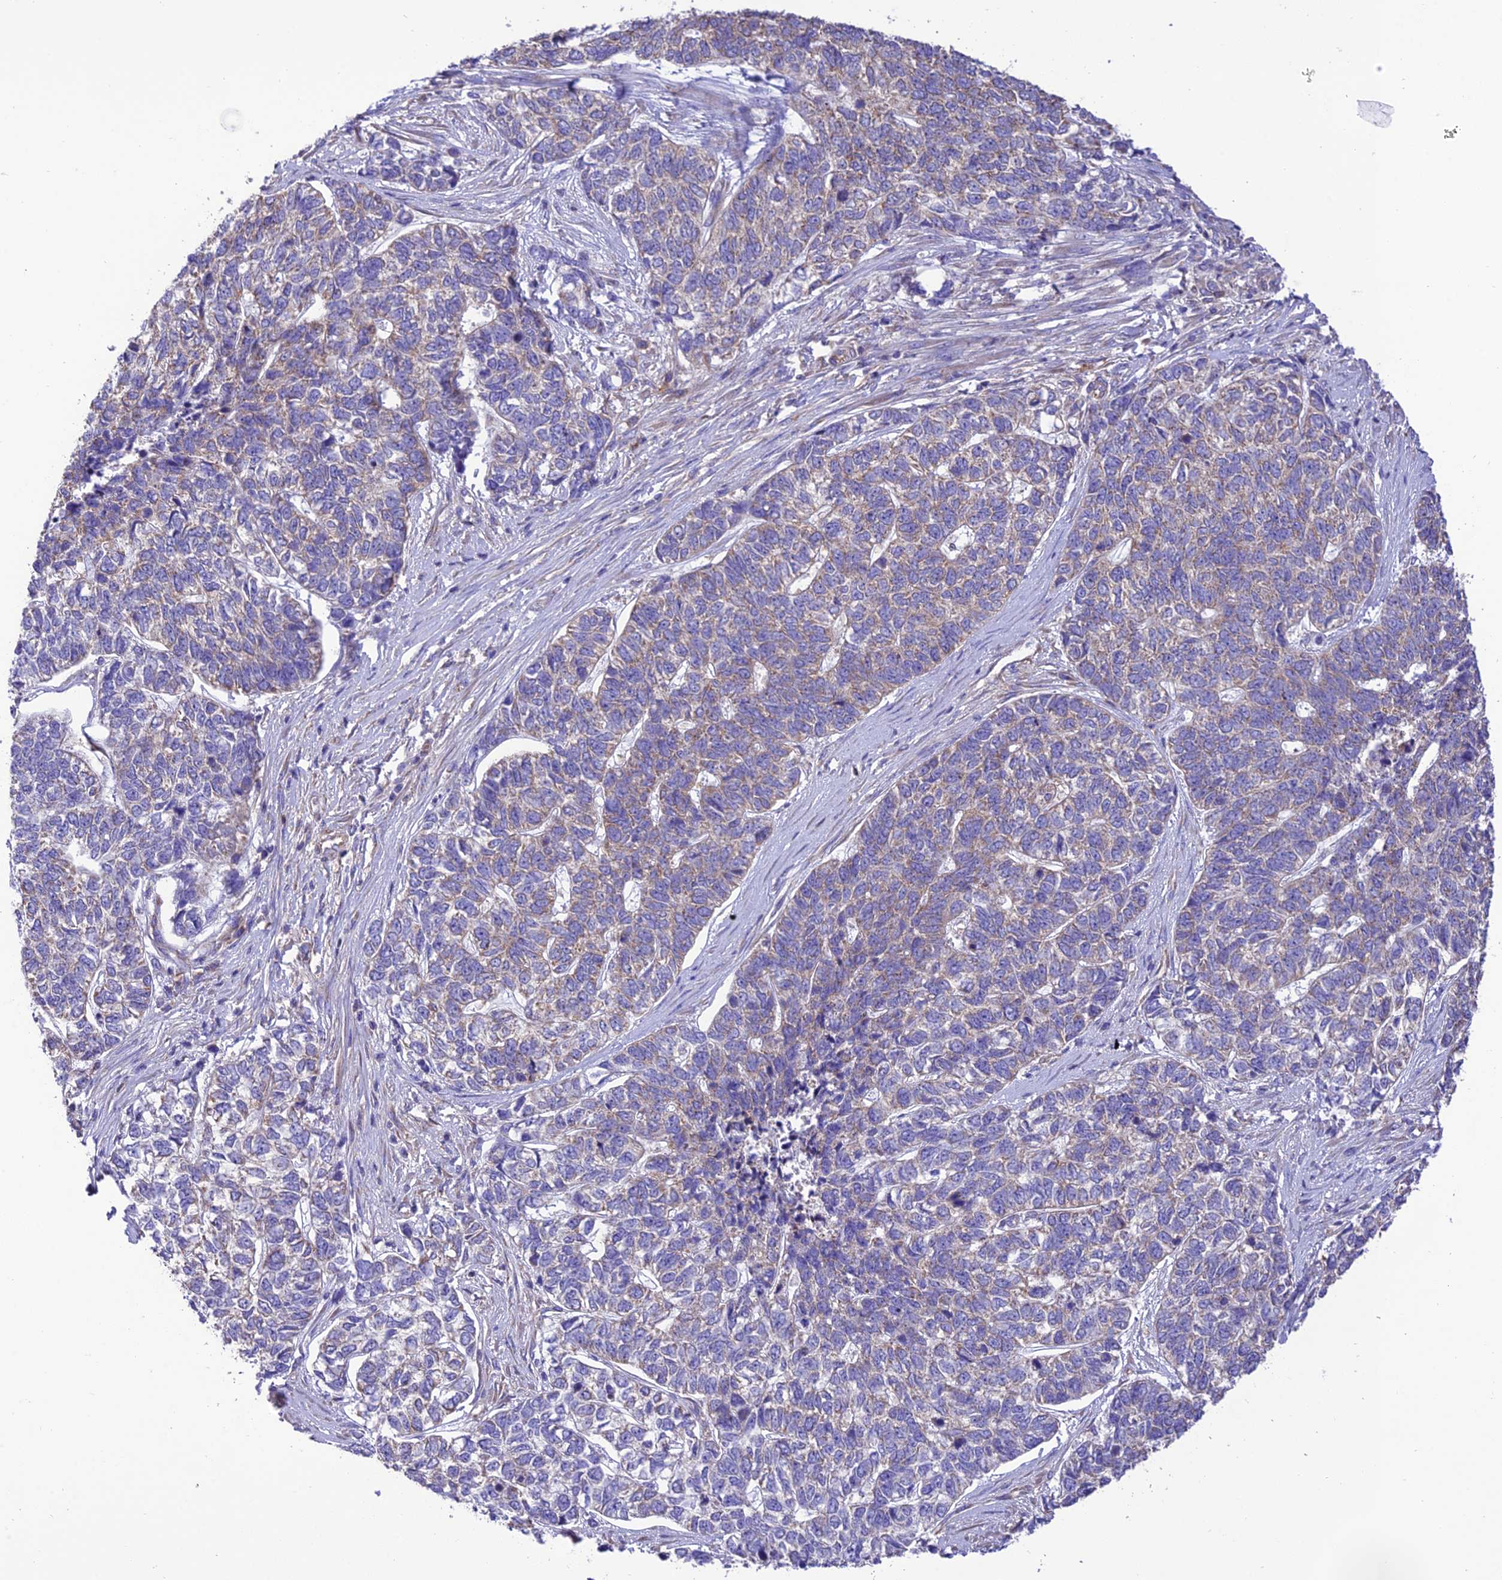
{"staining": {"intensity": "weak", "quantity": "<25%", "location": "cytoplasmic/membranous"}, "tissue": "skin cancer", "cell_type": "Tumor cells", "image_type": "cancer", "snomed": [{"axis": "morphology", "description": "Basal cell carcinoma"}, {"axis": "topography", "description": "Skin"}], "caption": "An IHC micrograph of skin basal cell carcinoma is shown. There is no staining in tumor cells of skin basal cell carcinoma. (Brightfield microscopy of DAB IHC at high magnification).", "gene": "MAP3K12", "patient": {"sex": "female", "age": 65}}